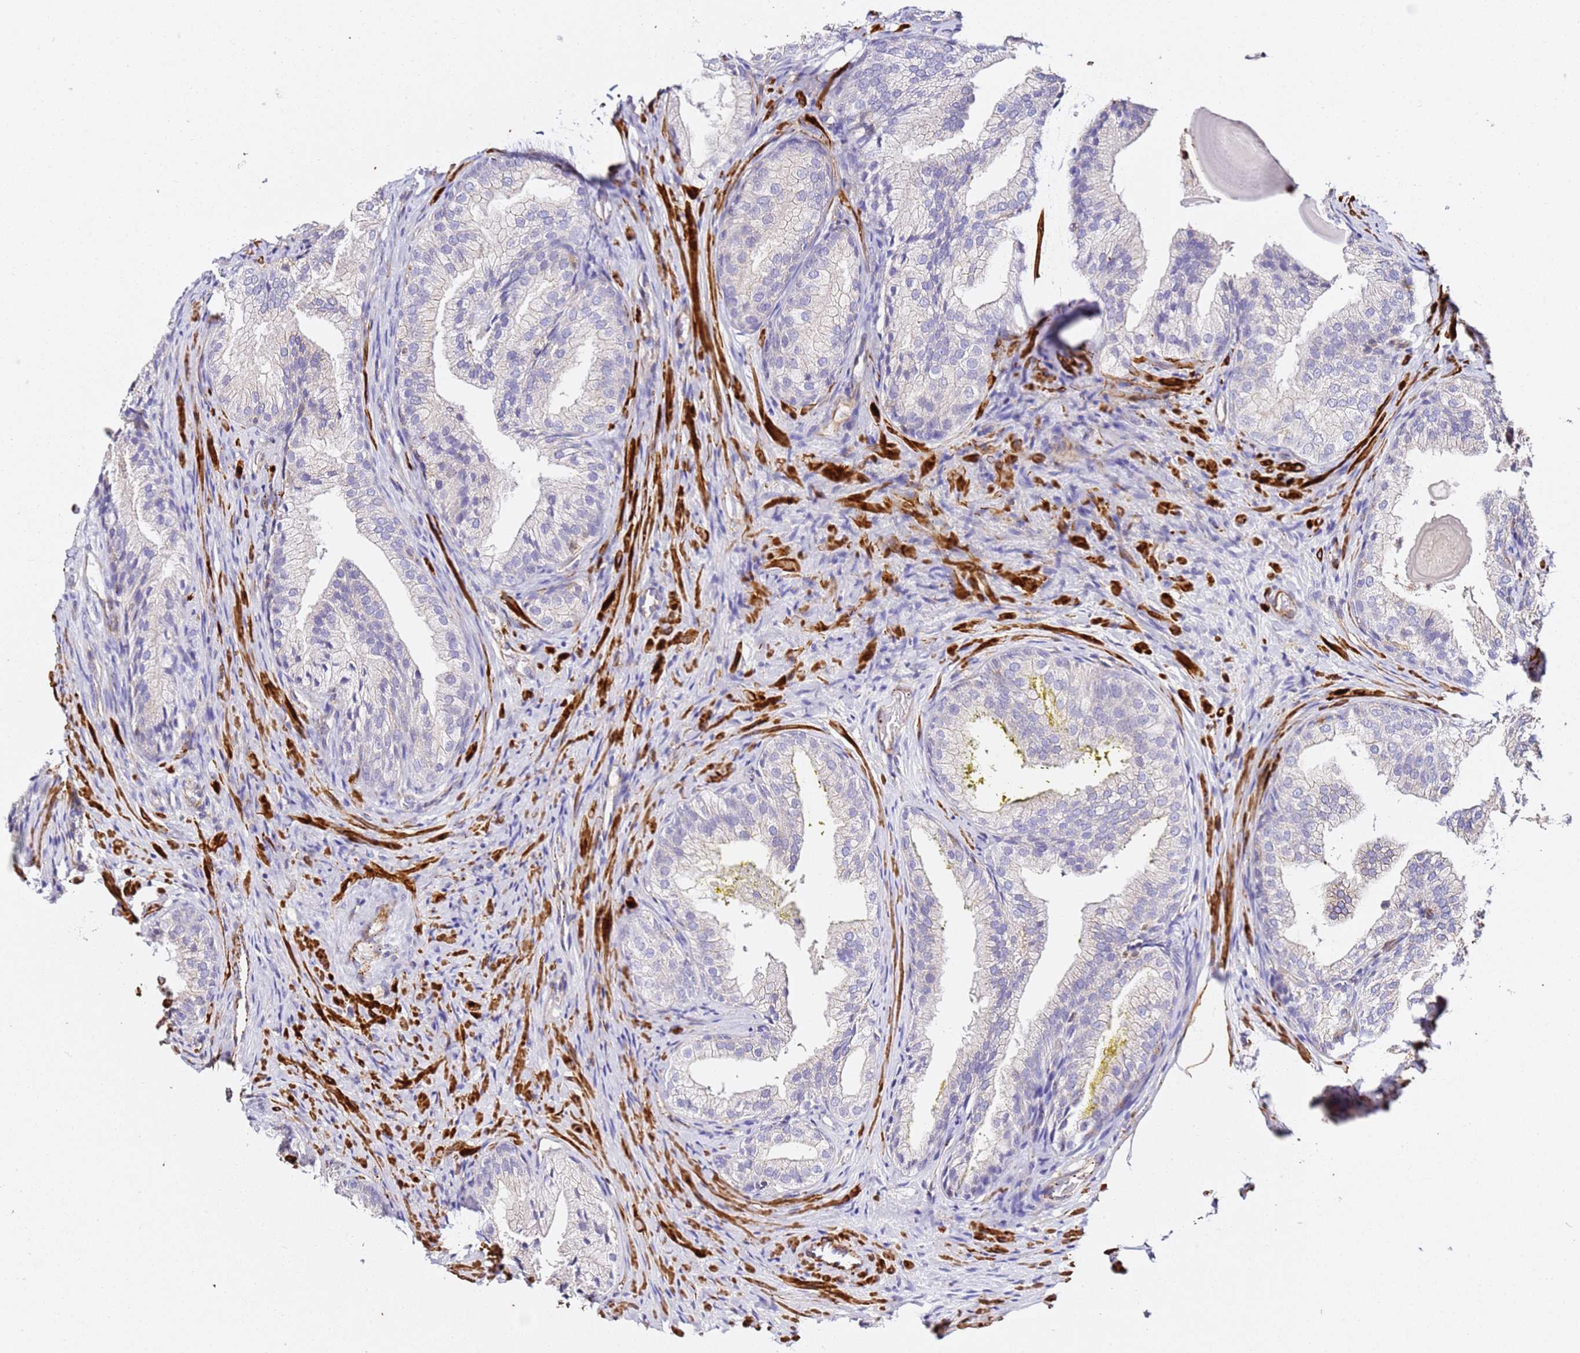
{"staining": {"intensity": "negative", "quantity": "none", "location": "none"}, "tissue": "prostate cancer", "cell_type": "Tumor cells", "image_type": "cancer", "snomed": [{"axis": "morphology", "description": "Adenocarcinoma, Low grade"}, {"axis": "topography", "description": "Prostate"}], "caption": "Tumor cells are negative for brown protein staining in prostate cancer.", "gene": "ZNF671", "patient": {"sex": "male", "age": 68}}